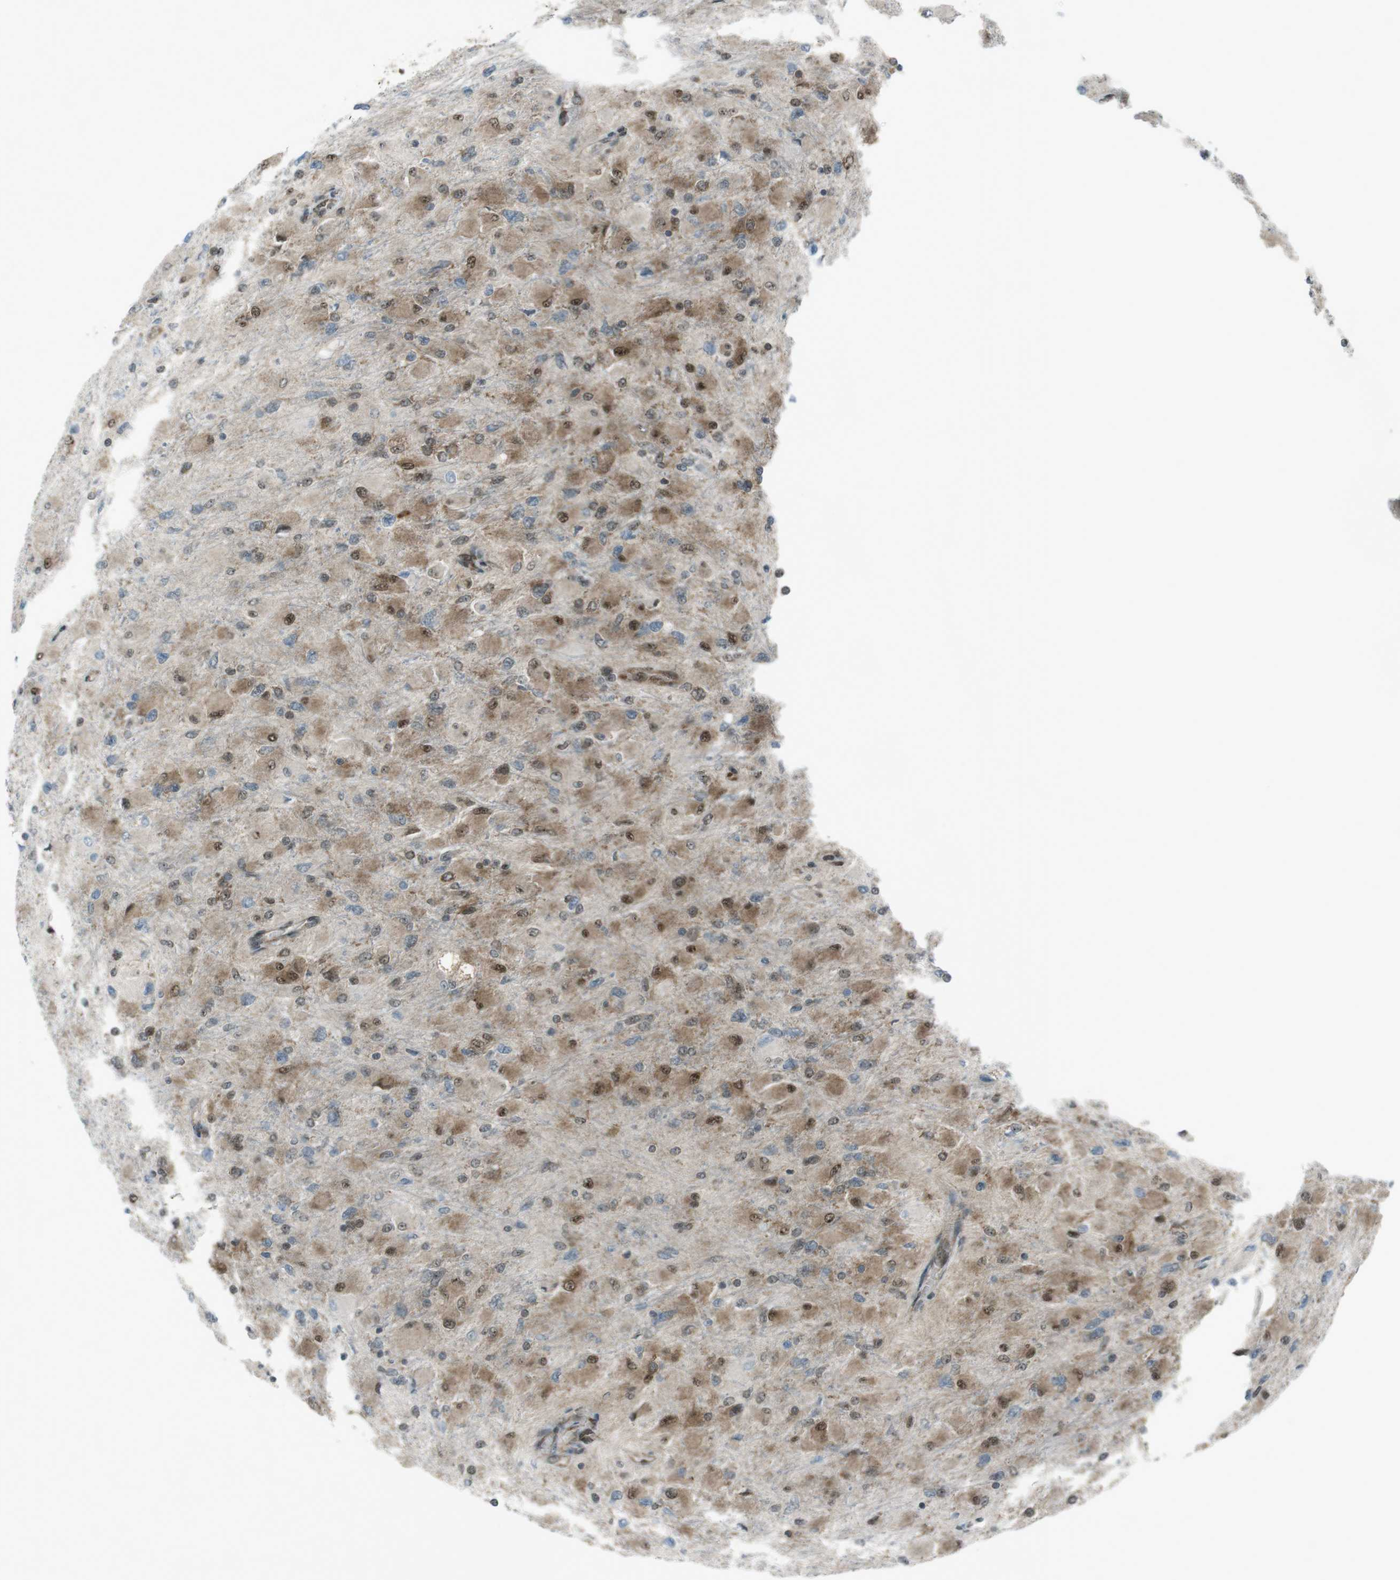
{"staining": {"intensity": "moderate", "quantity": ">75%", "location": "cytoplasmic/membranous,nuclear"}, "tissue": "glioma", "cell_type": "Tumor cells", "image_type": "cancer", "snomed": [{"axis": "morphology", "description": "Glioma, malignant, High grade"}, {"axis": "topography", "description": "Cerebral cortex"}], "caption": "DAB (3,3'-diaminobenzidine) immunohistochemical staining of glioma shows moderate cytoplasmic/membranous and nuclear protein staining in about >75% of tumor cells.", "gene": "CSNK1D", "patient": {"sex": "female", "age": 36}}